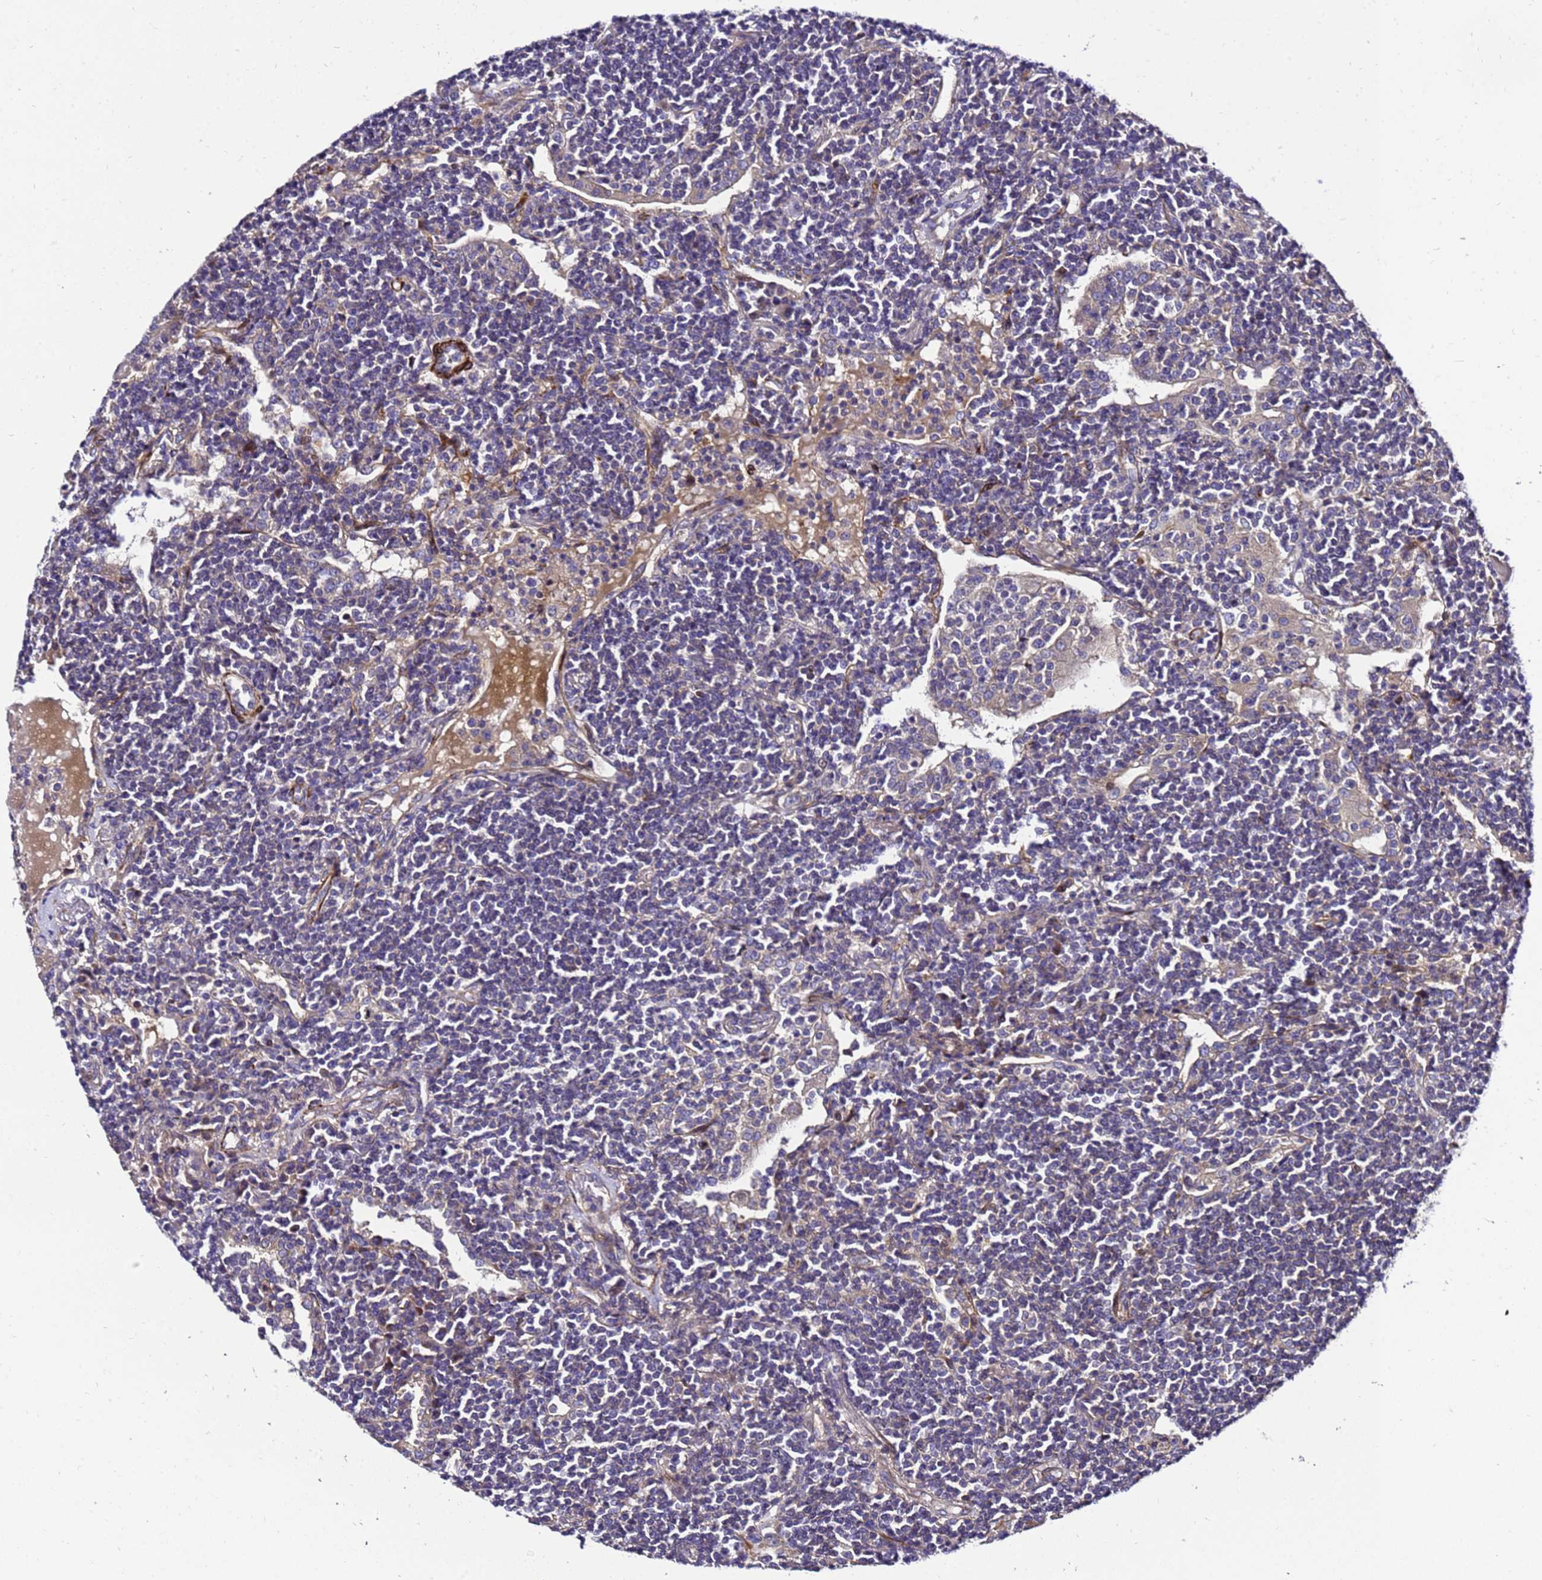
{"staining": {"intensity": "negative", "quantity": "none", "location": "none"}, "tissue": "lymphoma", "cell_type": "Tumor cells", "image_type": "cancer", "snomed": [{"axis": "morphology", "description": "Malignant lymphoma, non-Hodgkin's type, Low grade"}, {"axis": "topography", "description": "Lung"}], "caption": "Tumor cells show no significant expression in low-grade malignant lymphoma, non-Hodgkin's type.", "gene": "ZNF417", "patient": {"sex": "female", "age": 71}}